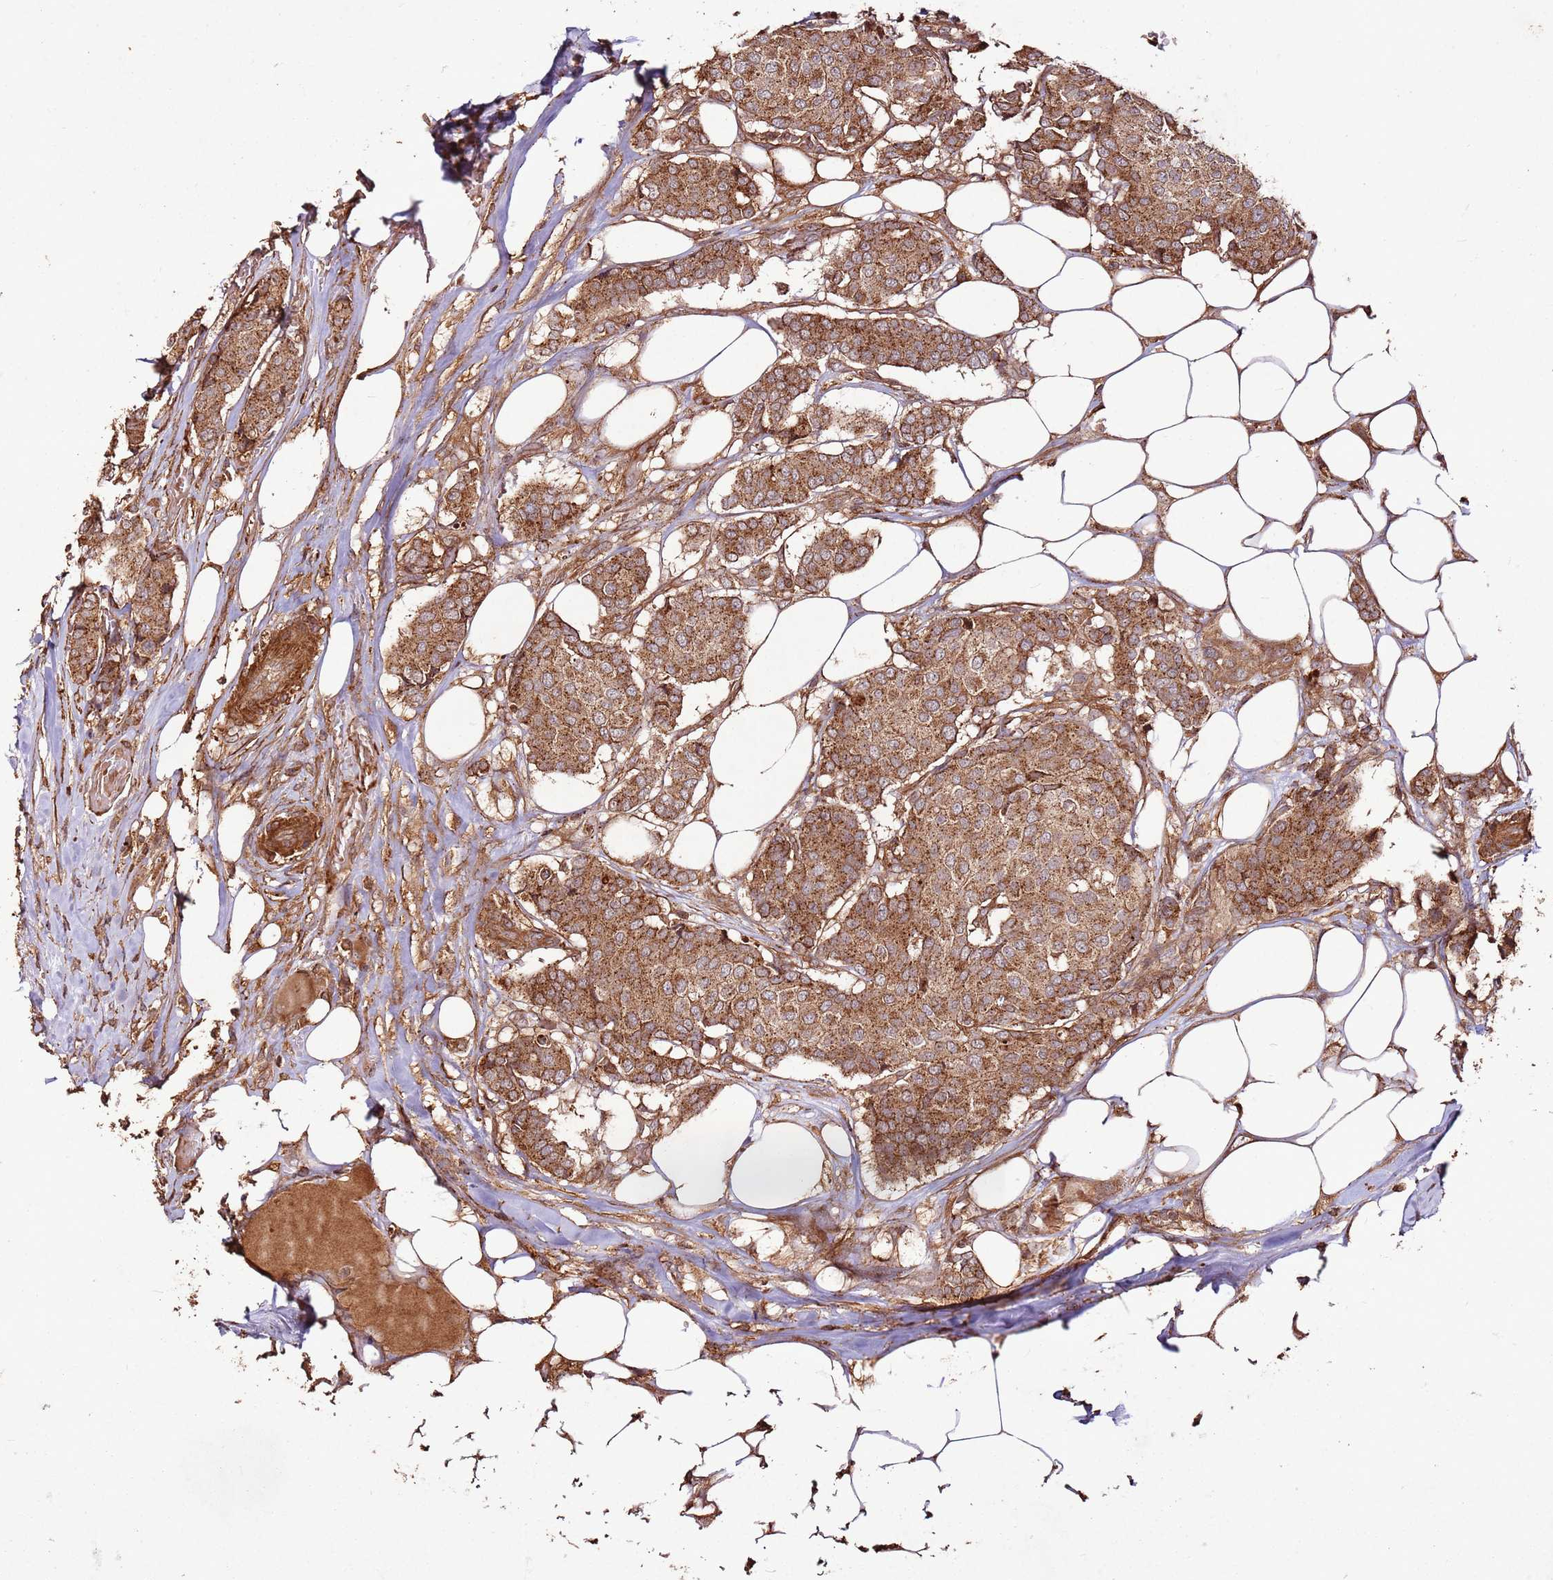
{"staining": {"intensity": "strong", "quantity": ">75%", "location": "cytoplasmic/membranous"}, "tissue": "breast cancer", "cell_type": "Tumor cells", "image_type": "cancer", "snomed": [{"axis": "morphology", "description": "Duct carcinoma"}, {"axis": "topography", "description": "Breast"}], "caption": "Protein staining shows strong cytoplasmic/membranous staining in about >75% of tumor cells in breast cancer.", "gene": "FAM186A", "patient": {"sex": "female", "age": 75}}